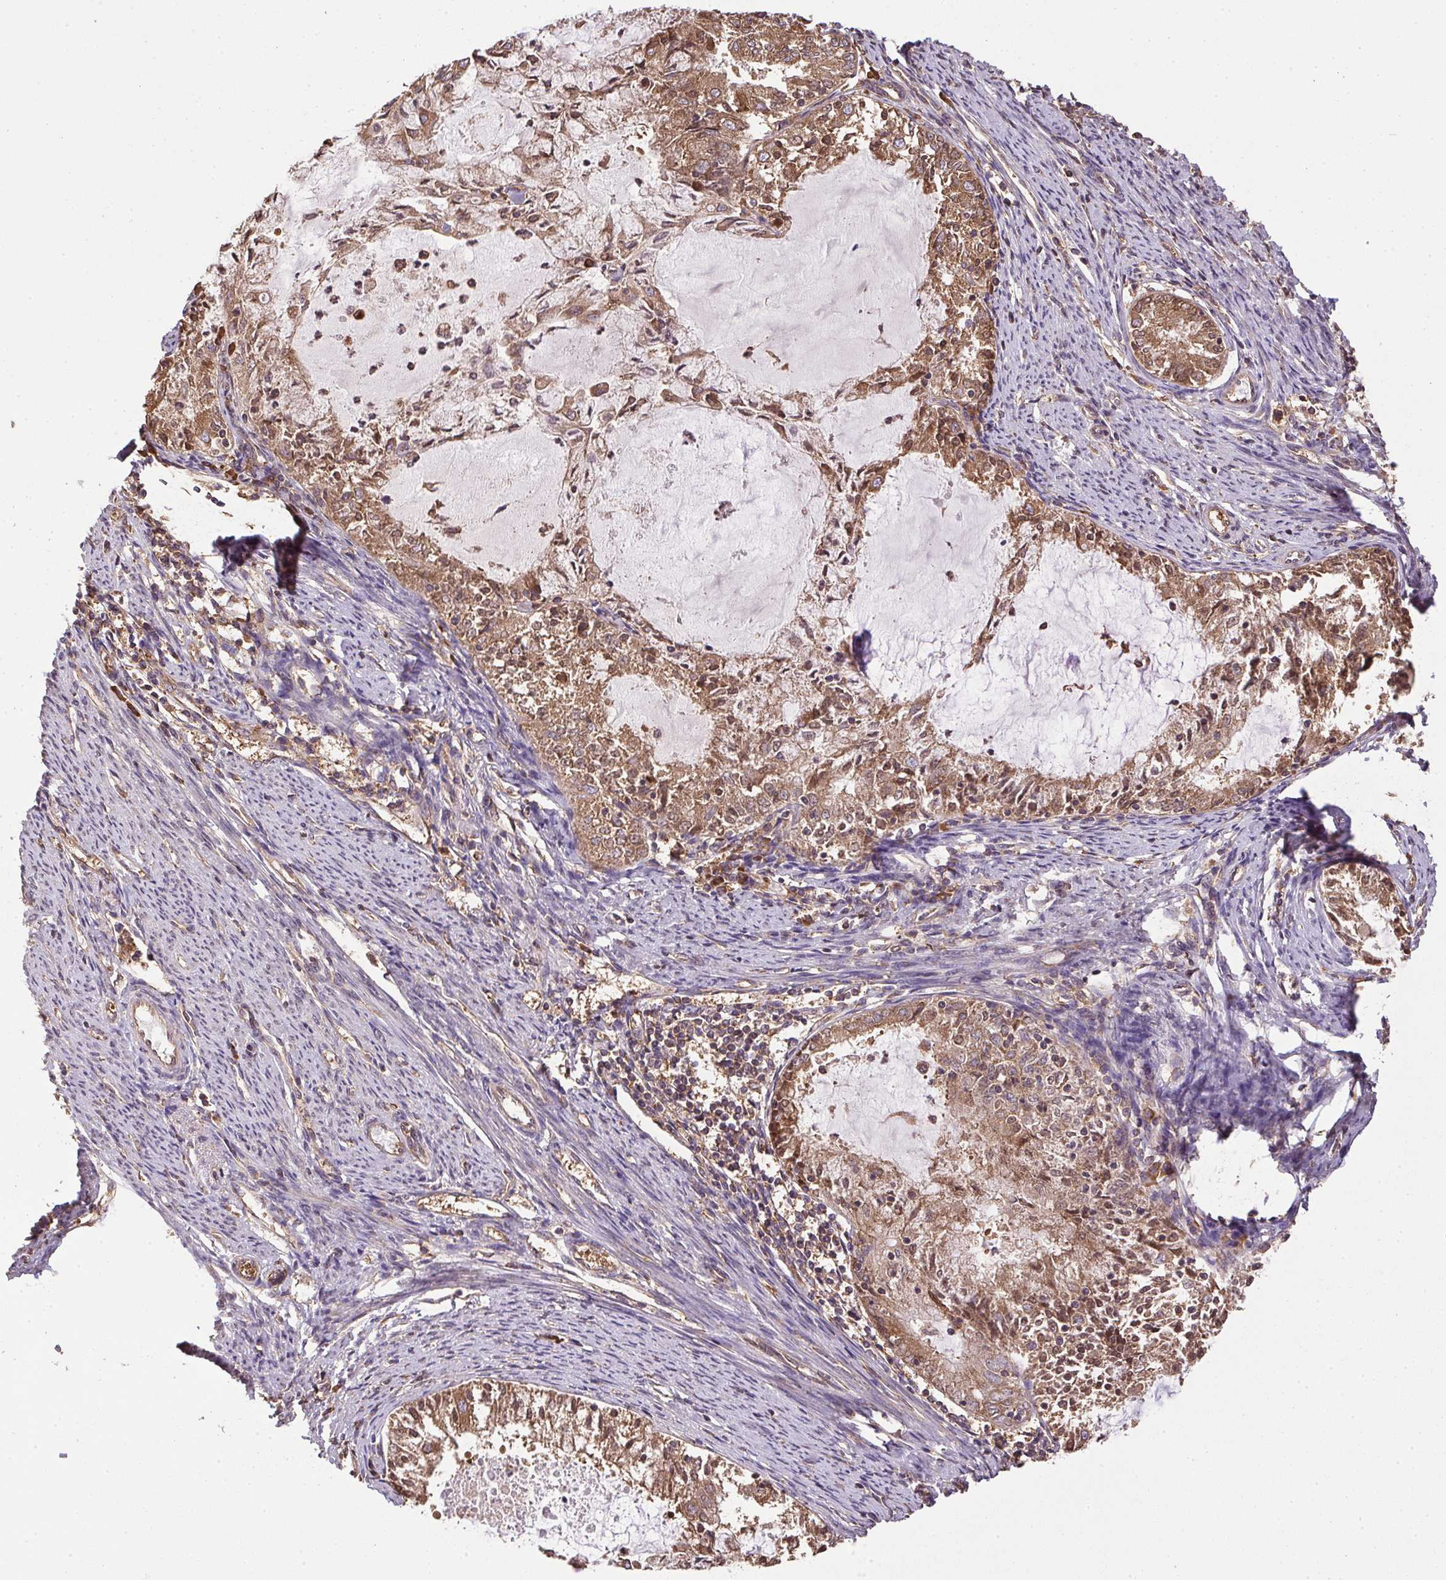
{"staining": {"intensity": "moderate", "quantity": ">75%", "location": "cytoplasmic/membranous"}, "tissue": "endometrial cancer", "cell_type": "Tumor cells", "image_type": "cancer", "snomed": [{"axis": "morphology", "description": "Adenocarcinoma, NOS"}, {"axis": "topography", "description": "Endometrium"}], "caption": "Moderate cytoplasmic/membranous expression for a protein is appreciated in about >75% of tumor cells of adenocarcinoma (endometrial) using immunohistochemistry.", "gene": "EIF2S1", "patient": {"sex": "female", "age": 57}}